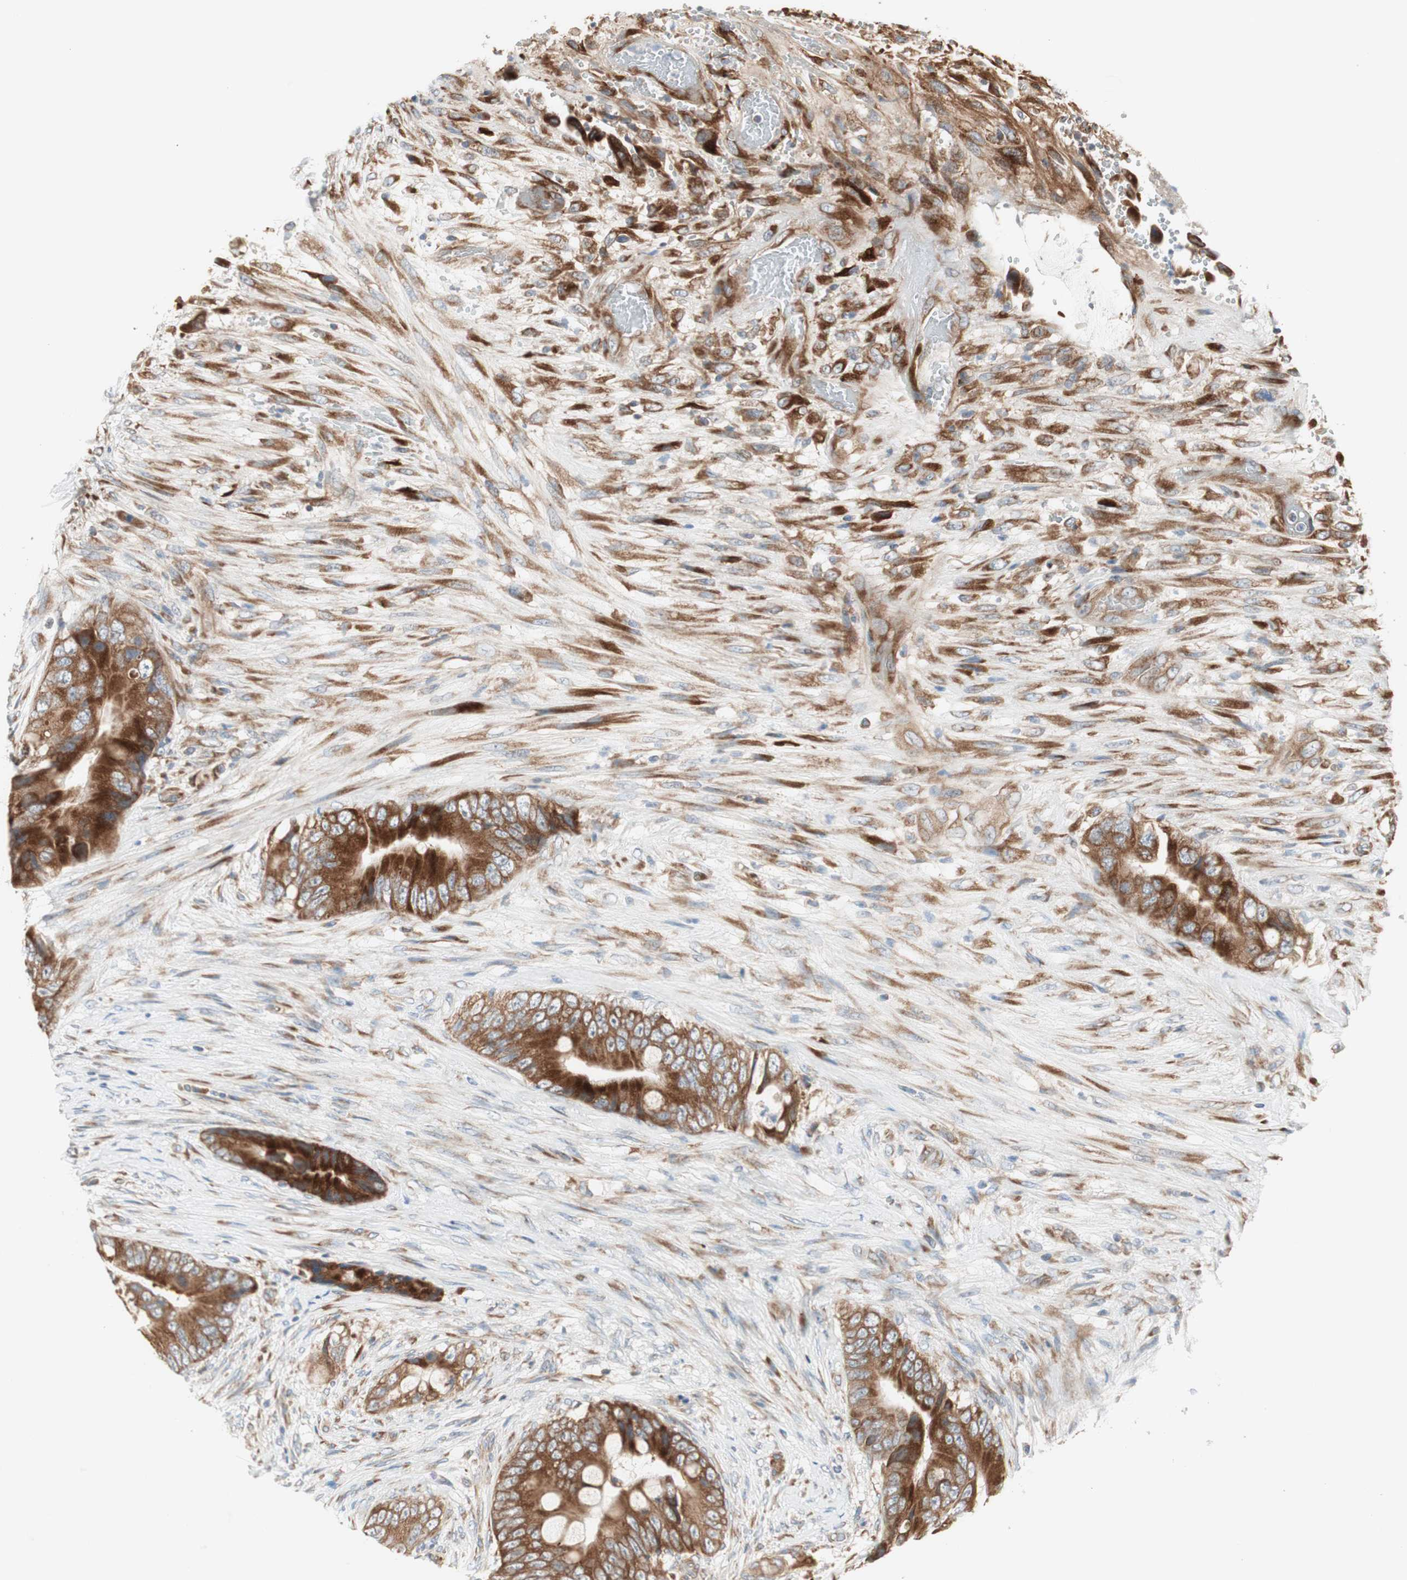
{"staining": {"intensity": "strong", "quantity": ">75%", "location": "cytoplasmic/membranous"}, "tissue": "colorectal cancer", "cell_type": "Tumor cells", "image_type": "cancer", "snomed": [{"axis": "morphology", "description": "Adenocarcinoma, NOS"}, {"axis": "topography", "description": "Rectum"}], "caption": "This is an image of immunohistochemistry (IHC) staining of colorectal cancer, which shows strong expression in the cytoplasmic/membranous of tumor cells.", "gene": "RPL23", "patient": {"sex": "female", "age": 77}}